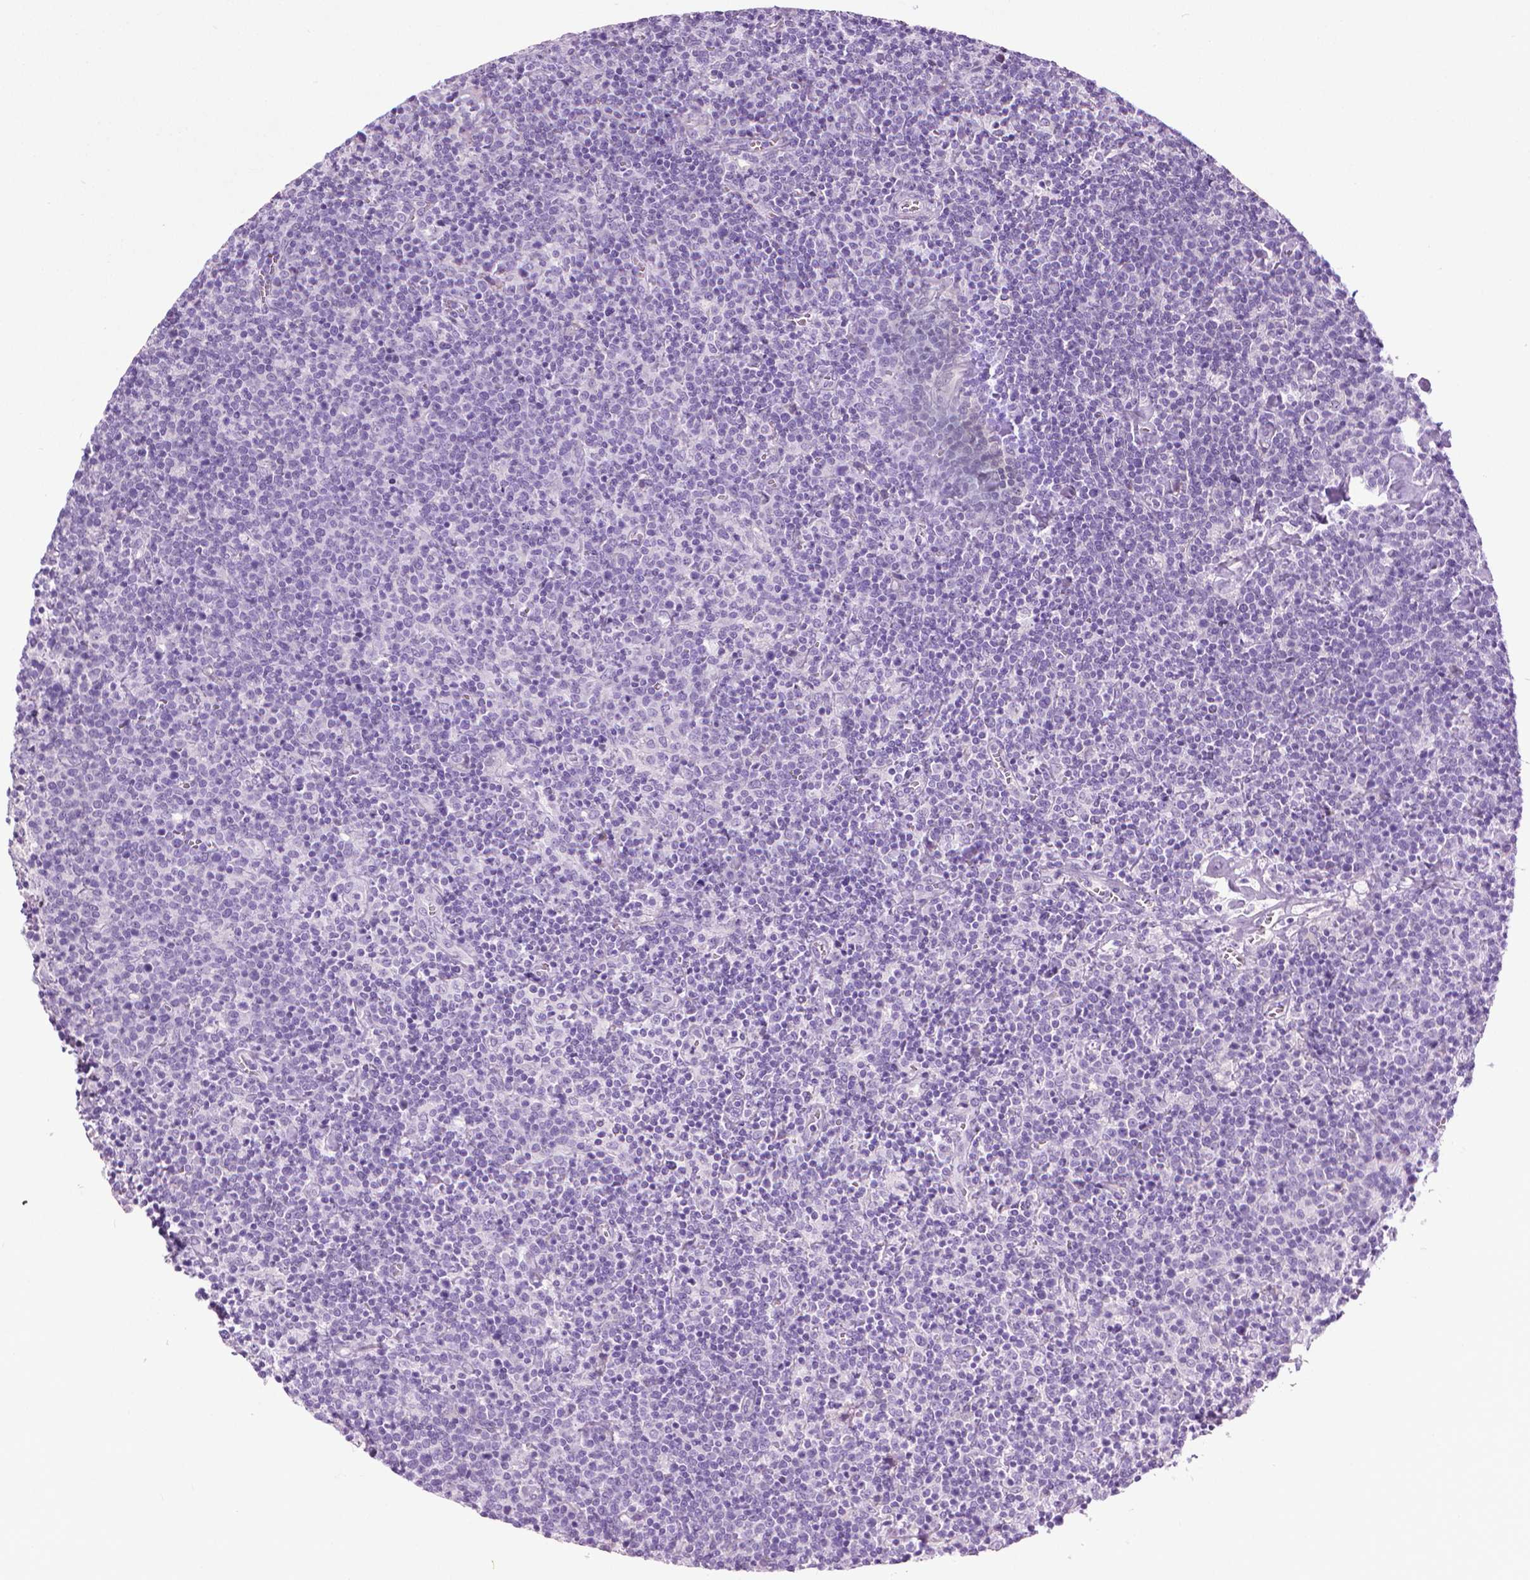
{"staining": {"intensity": "negative", "quantity": "none", "location": "none"}, "tissue": "lymphoma", "cell_type": "Tumor cells", "image_type": "cancer", "snomed": [{"axis": "morphology", "description": "Malignant lymphoma, non-Hodgkin's type, High grade"}, {"axis": "topography", "description": "Lymph node"}], "caption": "An immunohistochemistry (IHC) photomicrograph of malignant lymphoma, non-Hodgkin's type (high-grade) is shown. There is no staining in tumor cells of malignant lymphoma, non-Hodgkin's type (high-grade).", "gene": "DNAI7", "patient": {"sex": "male", "age": 61}}